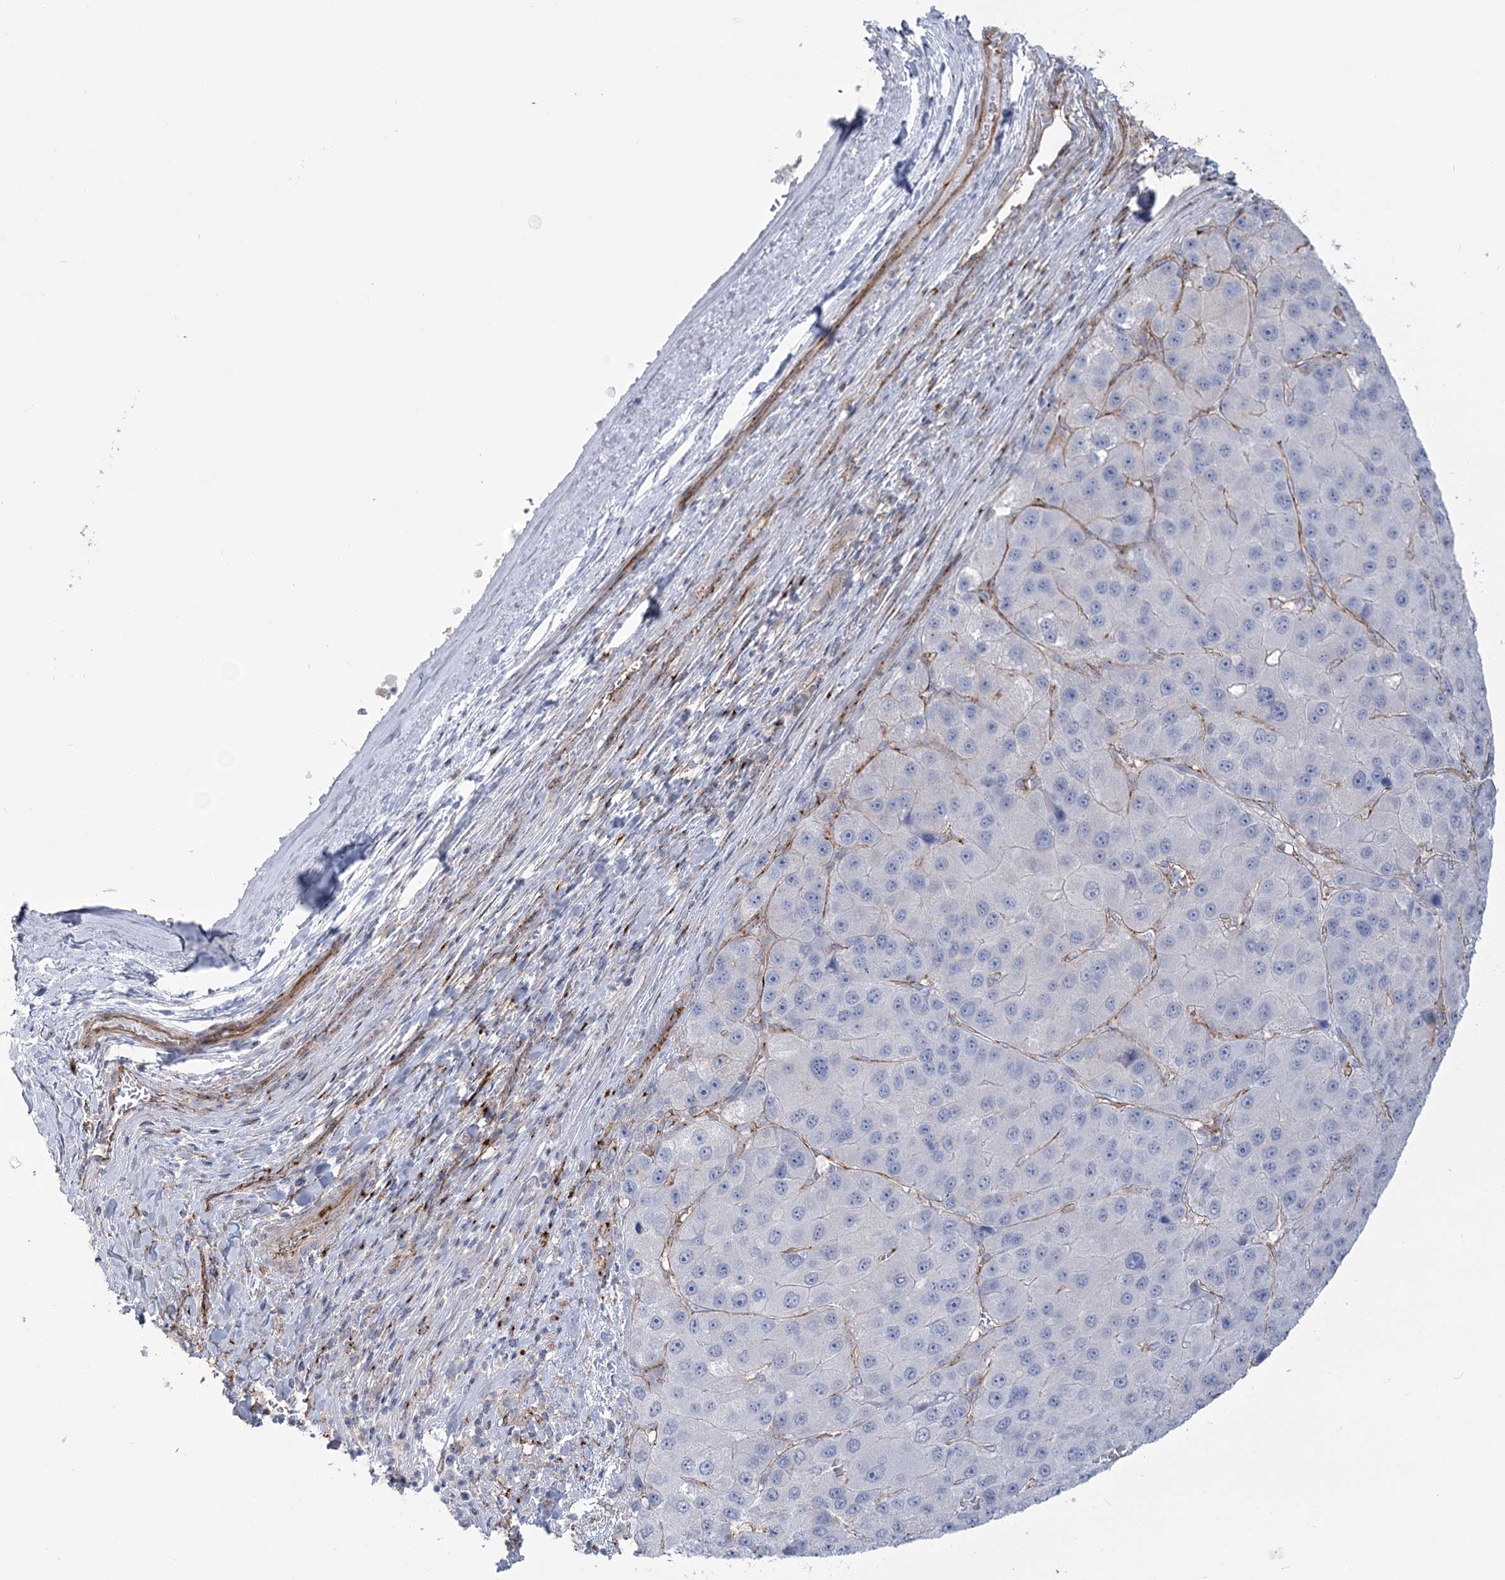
{"staining": {"intensity": "negative", "quantity": "none", "location": "none"}, "tissue": "liver cancer", "cell_type": "Tumor cells", "image_type": "cancer", "snomed": [{"axis": "morphology", "description": "Carcinoma, Hepatocellular, NOS"}, {"axis": "topography", "description": "Liver"}], "caption": "An immunohistochemistry image of liver cancer is shown. There is no staining in tumor cells of liver cancer. (Immunohistochemistry, brightfield microscopy, high magnification).", "gene": "RAB11FIP5", "patient": {"sex": "female", "age": 73}}